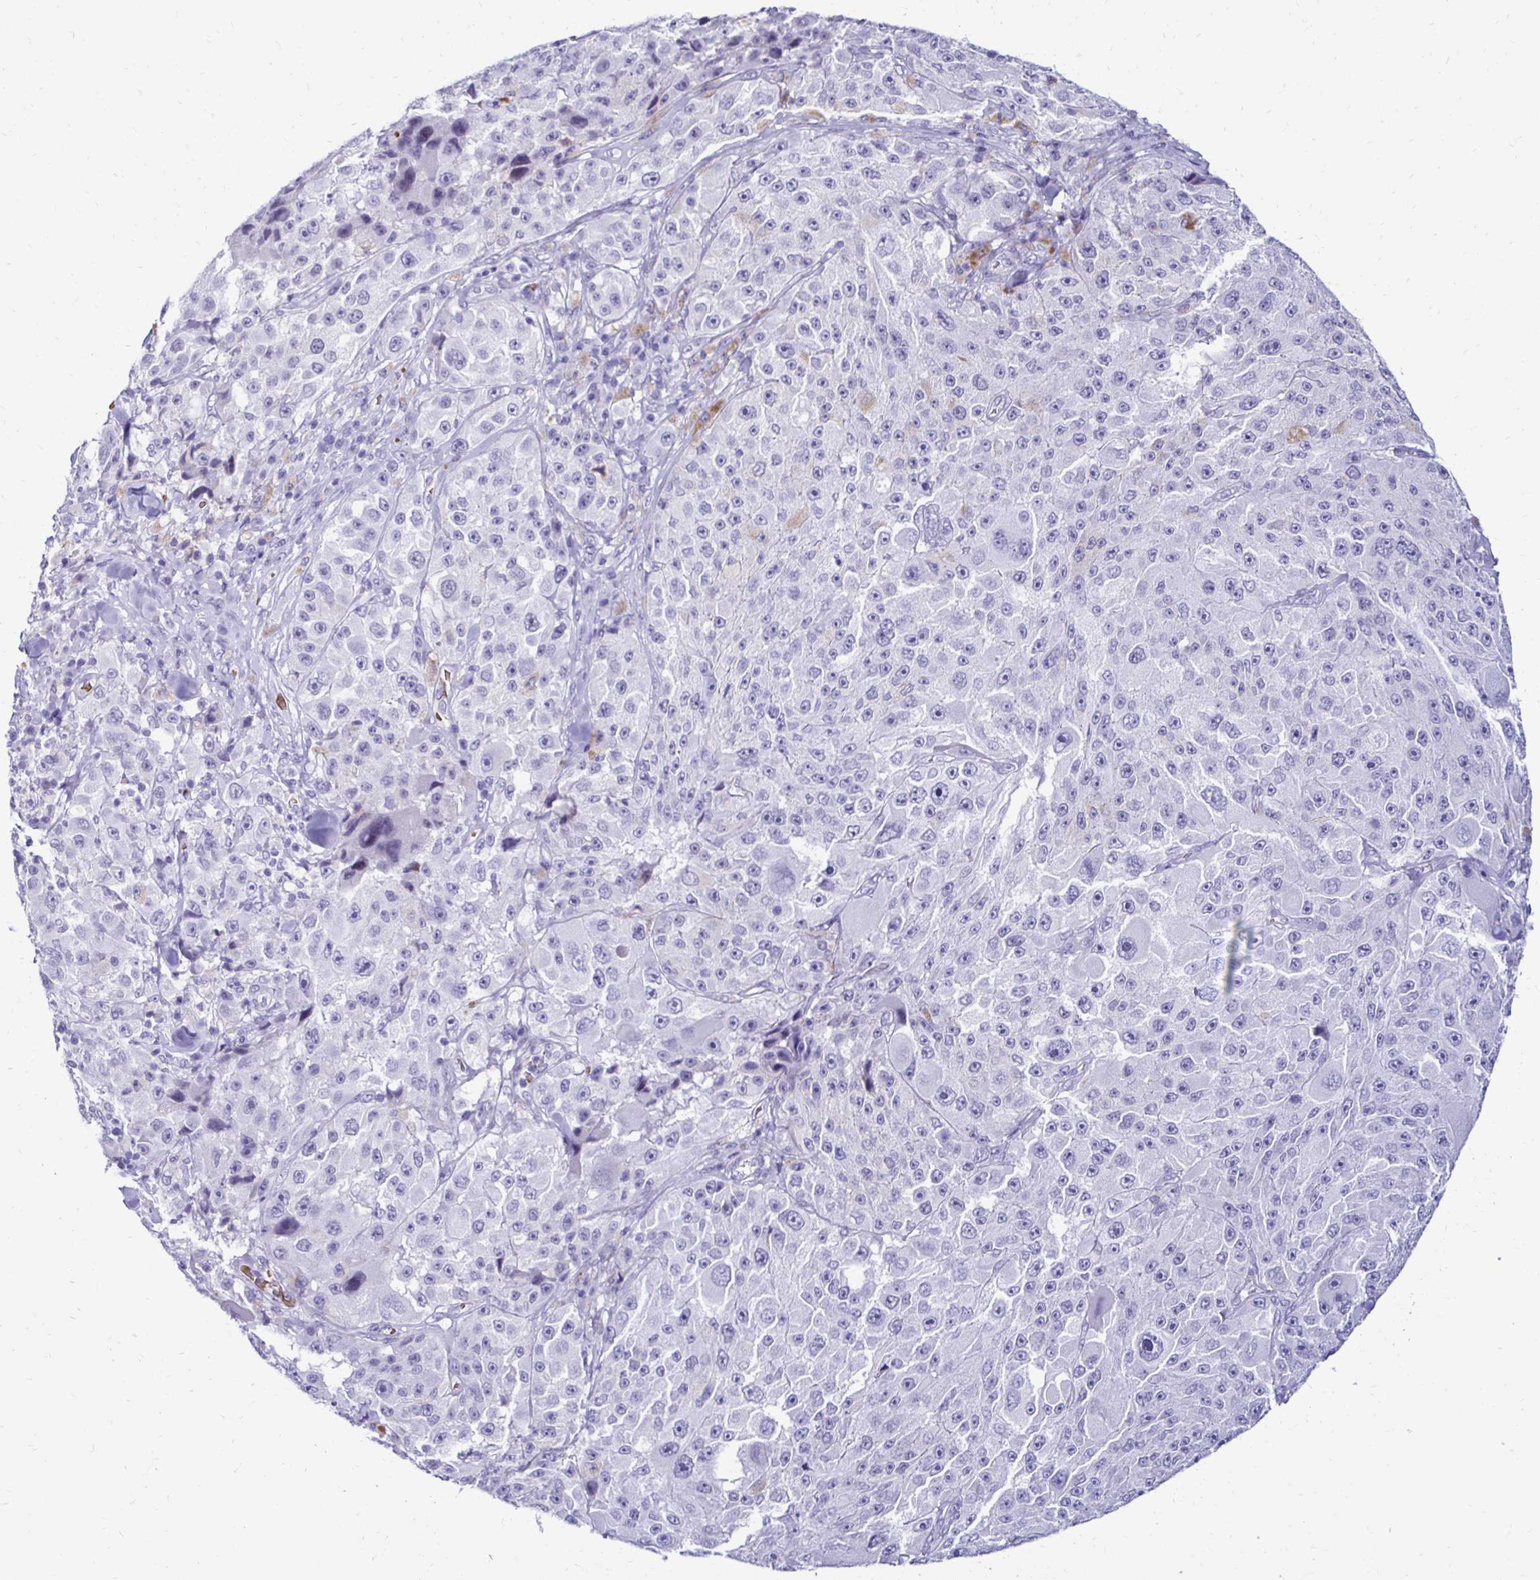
{"staining": {"intensity": "negative", "quantity": "none", "location": "none"}, "tissue": "melanoma", "cell_type": "Tumor cells", "image_type": "cancer", "snomed": [{"axis": "morphology", "description": "Malignant melanoma, Metastatic site"}, {"axis": "topography", "description": "Lymph node"}], "caption": "A photomicrograph of human malignant melanoma (metastatic site) is negative for staining in tumor cells. The staining was performed using DAB to visualize the protein expression in brown, while the nuclei were stained in blue with hematoxylin (Magnification: 20x).", "gene": "RHBDL3", "patient": {"sex": "male", "age": 62}}